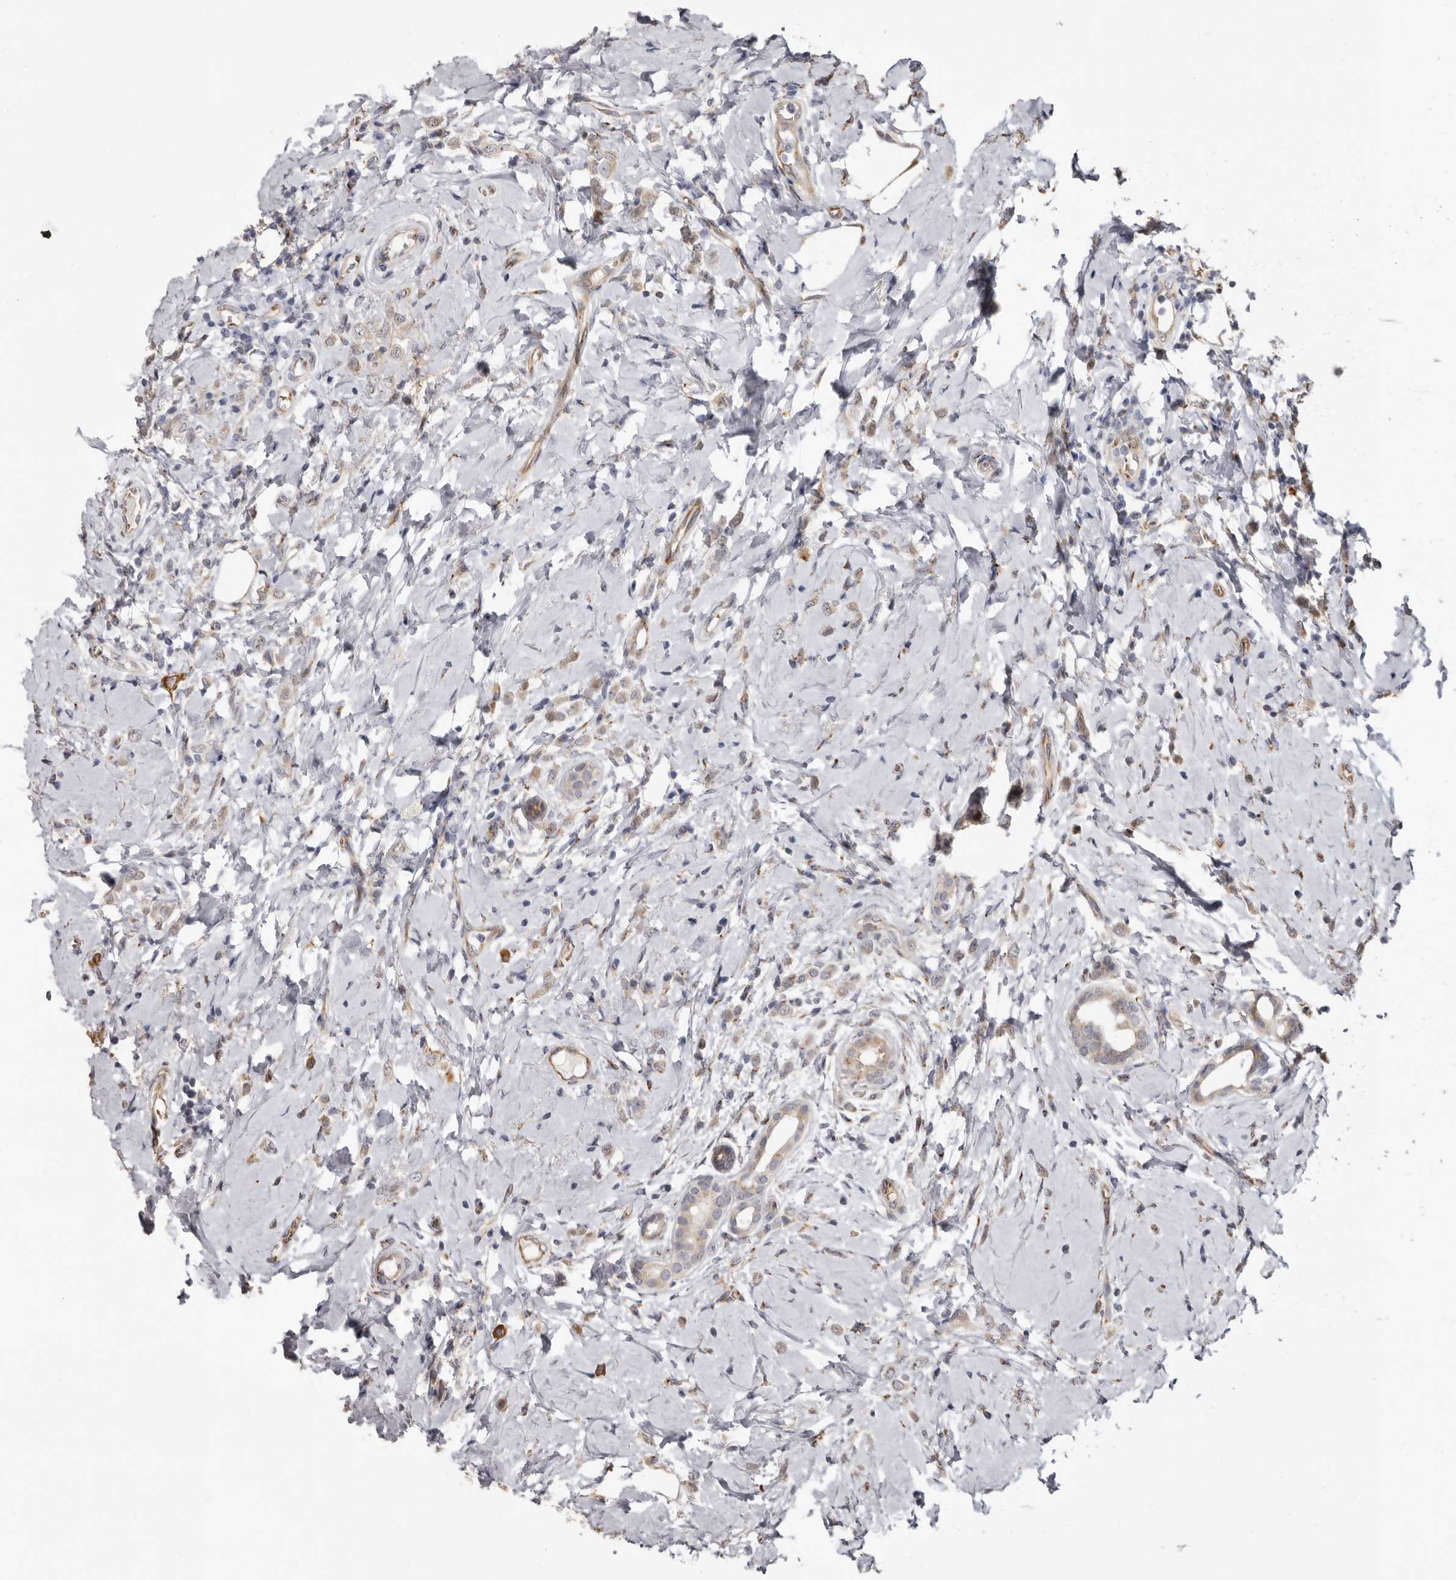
{"staining": {"intensity": "weak", "quantity": ">75%", "location": "cytoplasmic/membranous"}, "tissue": "breast cancer", "cell_type": "Tumor cells", "image_type": "cancer", "snomed": [{"axis": "morphology", "description": "Lobular carcinoma"}, {"axis": "topography", "description": "Breast"}], "caption": "Immunohistochemical staining of human breast cancer exhibits weak cytoplasmic/membranous protein staining in approximately >75% of tumor cells.", "gene": "ENTREP1", "patient": {"sex": "female", "age": 47}}